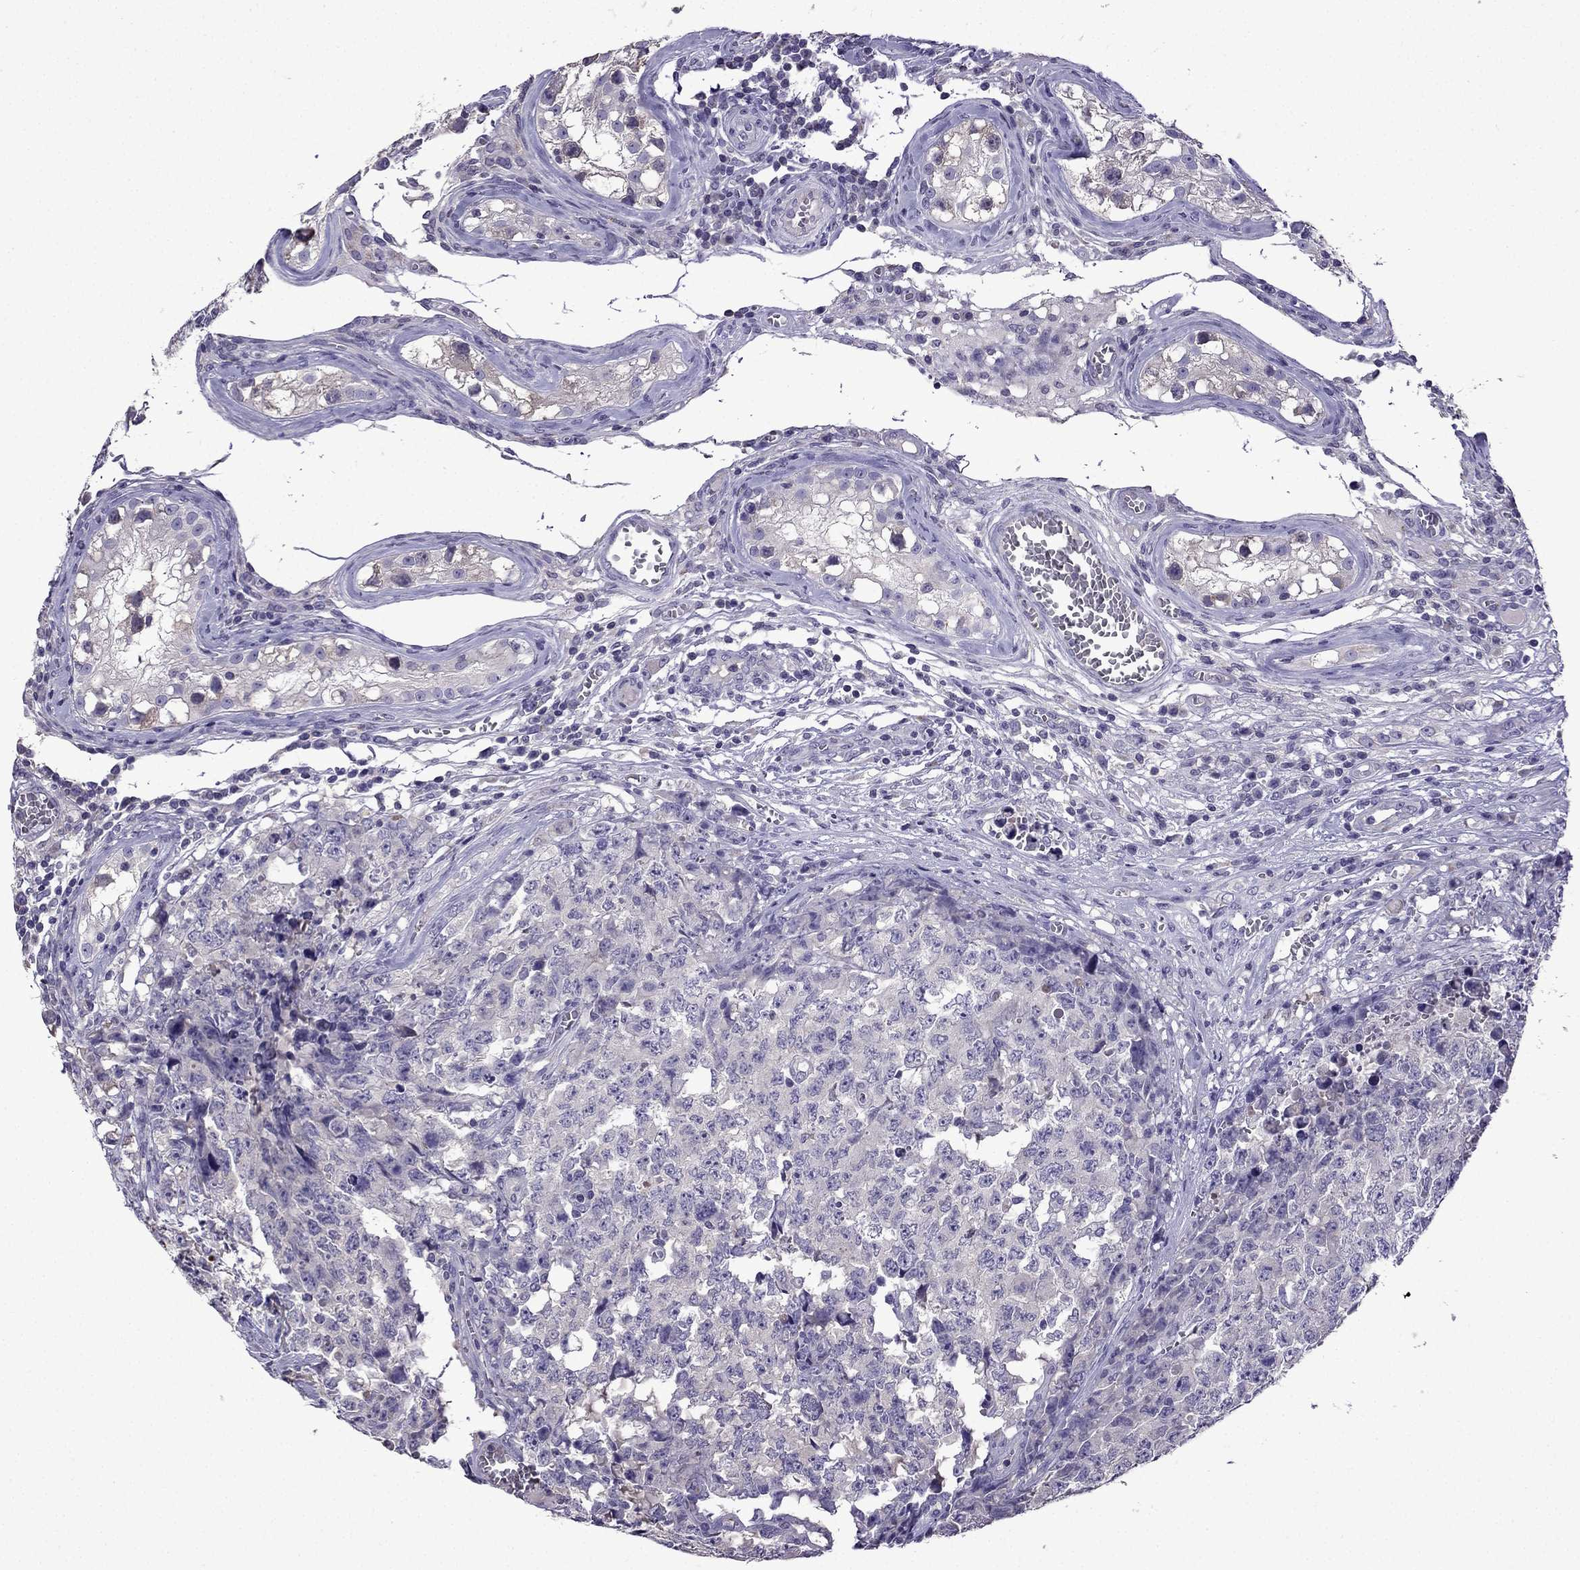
{"staining": {"intensity": "negative", "quantity": "none", "location": "none"}, "tissue": "testis cancer", "cell_type": "Tumor cells", "image_type": "cancer", "snomed": [{"axis": "morphology", "description": "Carcinoma, Embryonal, NOS"}, {"axis": "topography", "description": "Testis"}], "caption": "DAB (3,3'-diaminobenzidine) immunohistochemical staining of testis cancer (embryonal carcinoma) displays no significant expression in tumor cells.", "gene": "TTN", "patient": {"sex": "male", "age": 23}}